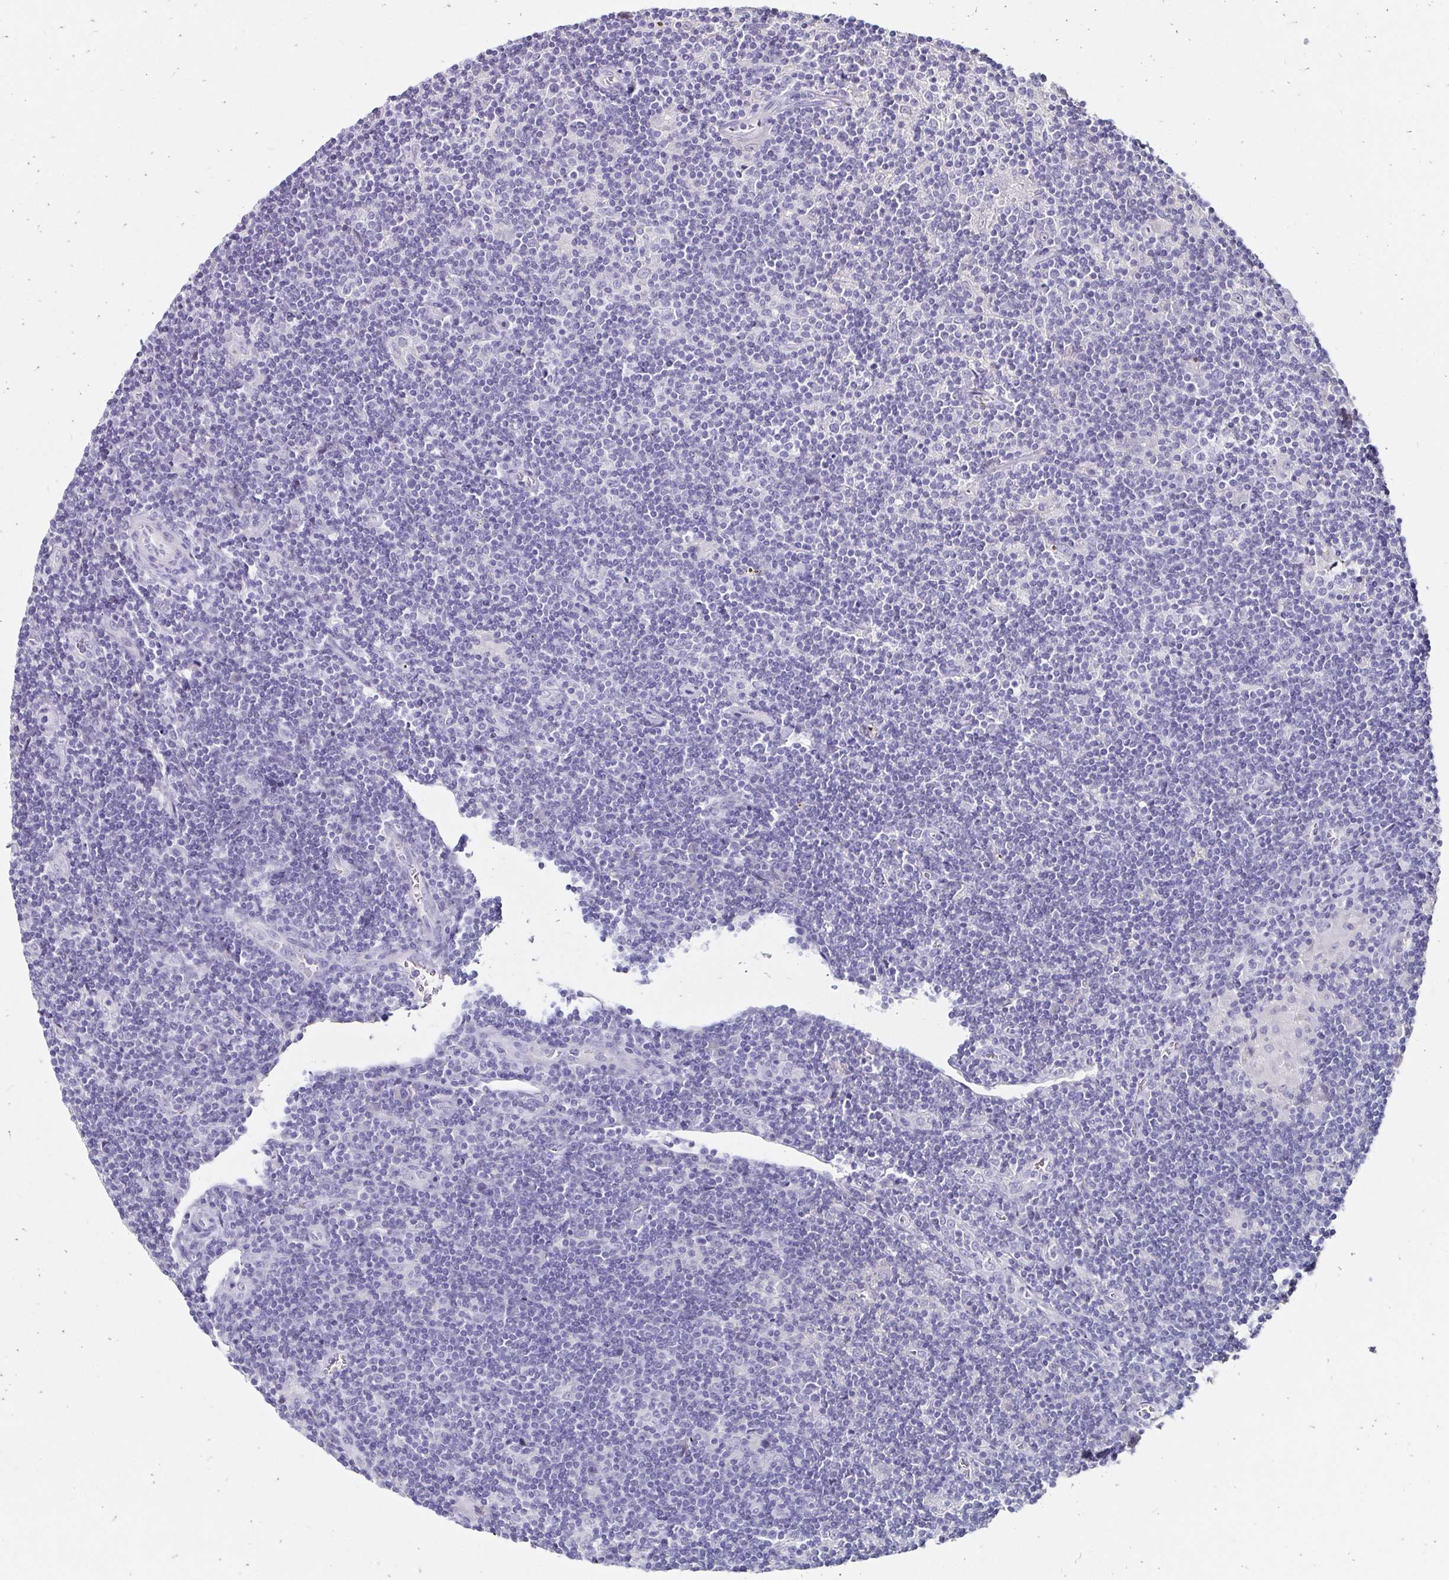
{"staining": {"intensity": "negative", "quantity": "none", "location": "none"}, "tissue": "lymphoma", "cell_type": "Tumor cells", "image_type": "cancer", "snomed": [{"axis": "morphology", "description": "Hodgkin's disease, NOS"}, {"axis": "topography", "description": "Lymph node"}], "caption": "Tumor cells show no significant protein expression in Hodgkin's disease.", "gene": "SCG3", "patient": {"sex": "male", "age": 40}}